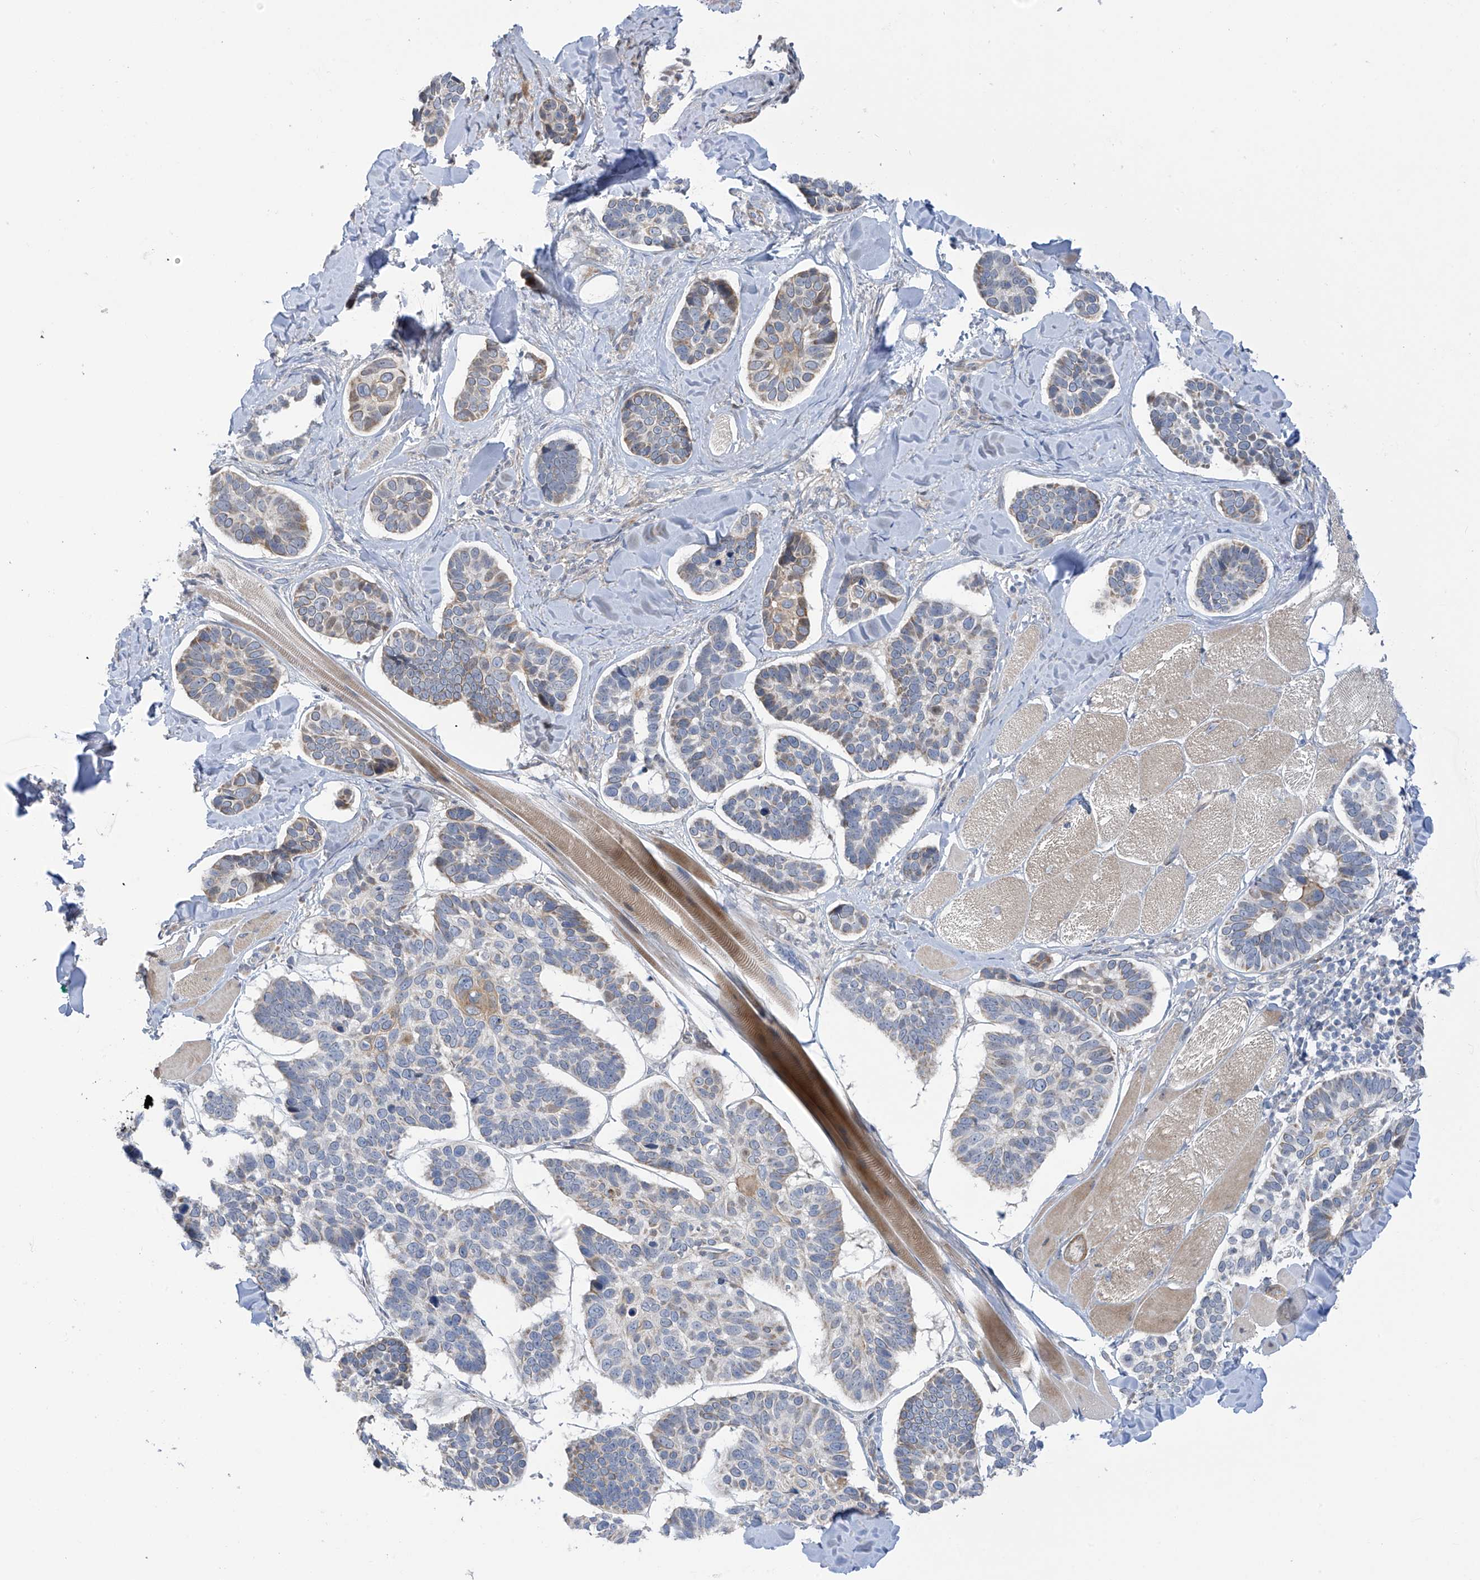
{"staining": {"intensity": "weak", "quantity": "<25%", "location": "cytoplasmic/membranous"}, "tissue": "skin cancer", "cell_type": "Tumor cells", "image_type": "cancer", "snomed": [{"axis": "morphology", "description": "Basal cell carcinoma"}, {"axis": "topography", "description": "Skin"}], "caption": "High power microscopy photomicrograph of an immunohistochemistry image of skin basal cell carcinoma, revealing no significant staining in tumor cells.", "gene": "ZNF641", "patient": {"sex": "male", "age": 62}}